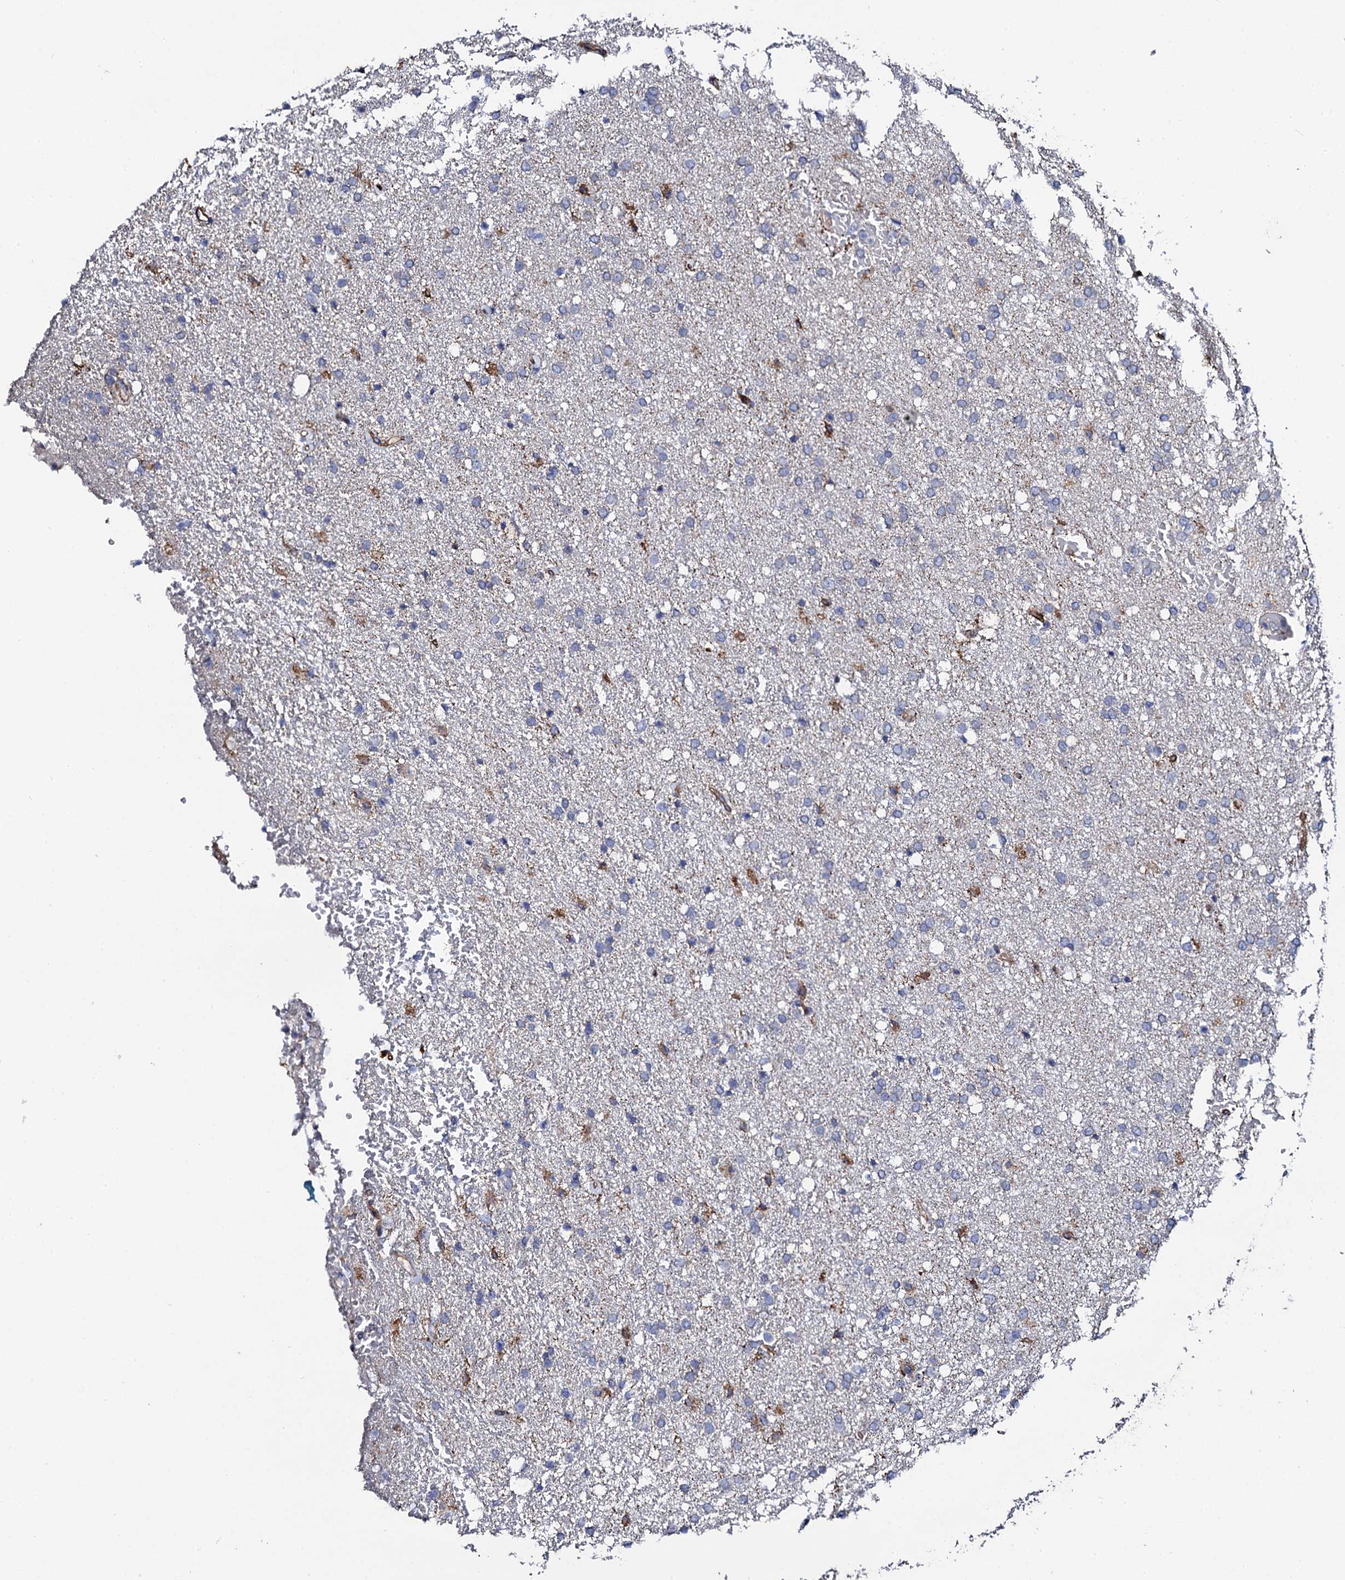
{"staining": {"intensity": "strong", "quantity": "<25%", "location": "cytoplasmic/membranous"}, "tissue": "glioma", "cell_type": "Tumor cells", "image_type": "cancer", "snomed": [{"axis": "morphology", "description": "Glioma, malignant, High grade"}, {"axis": "topography", "description": "Brain"}], "caption": "Malignant glioma (high-grade) stained with immunohistochemistry (IHC) exhibits strong cytoplasmic/membranous expression in approximately <25% of tumor cells.", "gene": "DBX1", "patient": {"sex": "male", "age": 72}}